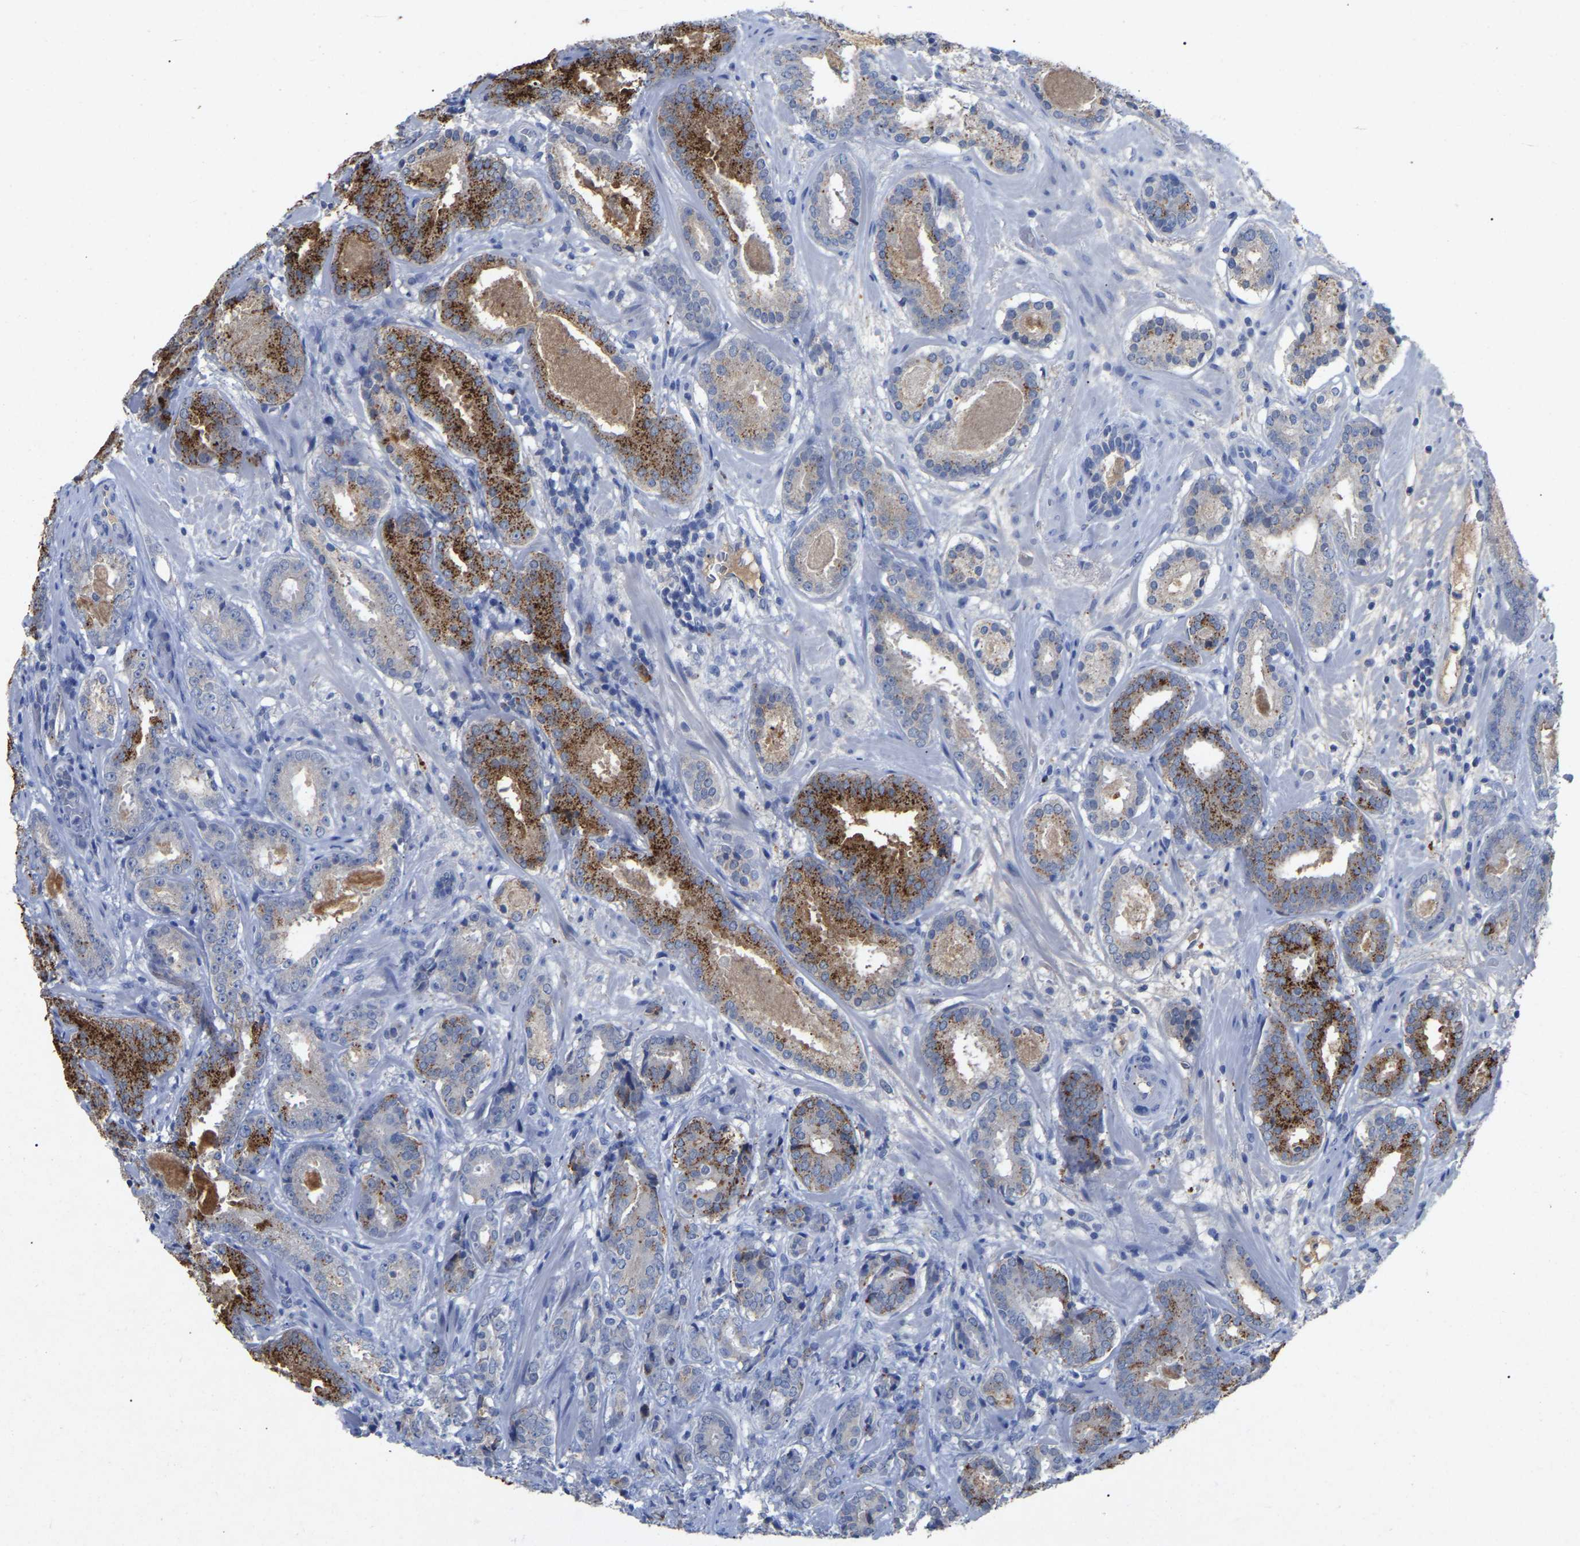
{"staining": {"intensity": "strong", "quantity": "<25%", "location": "cytoplasmic/membranous"}, "tissue": "prostate cancer", "cell_type": "Tumor cells", "image_type": "cancer", "snomed": [{"axis": "morphology", "description": "Adenocarcinoma, Low grade"}, {"axis": "topography", "description": "Prostate"}], "caption": "Prostate low-grade adenocarcinoma tissue exhibits strong cytoplasmic/membranous staining in about <25% of tumor cells", "gene": "SMPD2", "patient": {"sex": "male", "age": 69}}